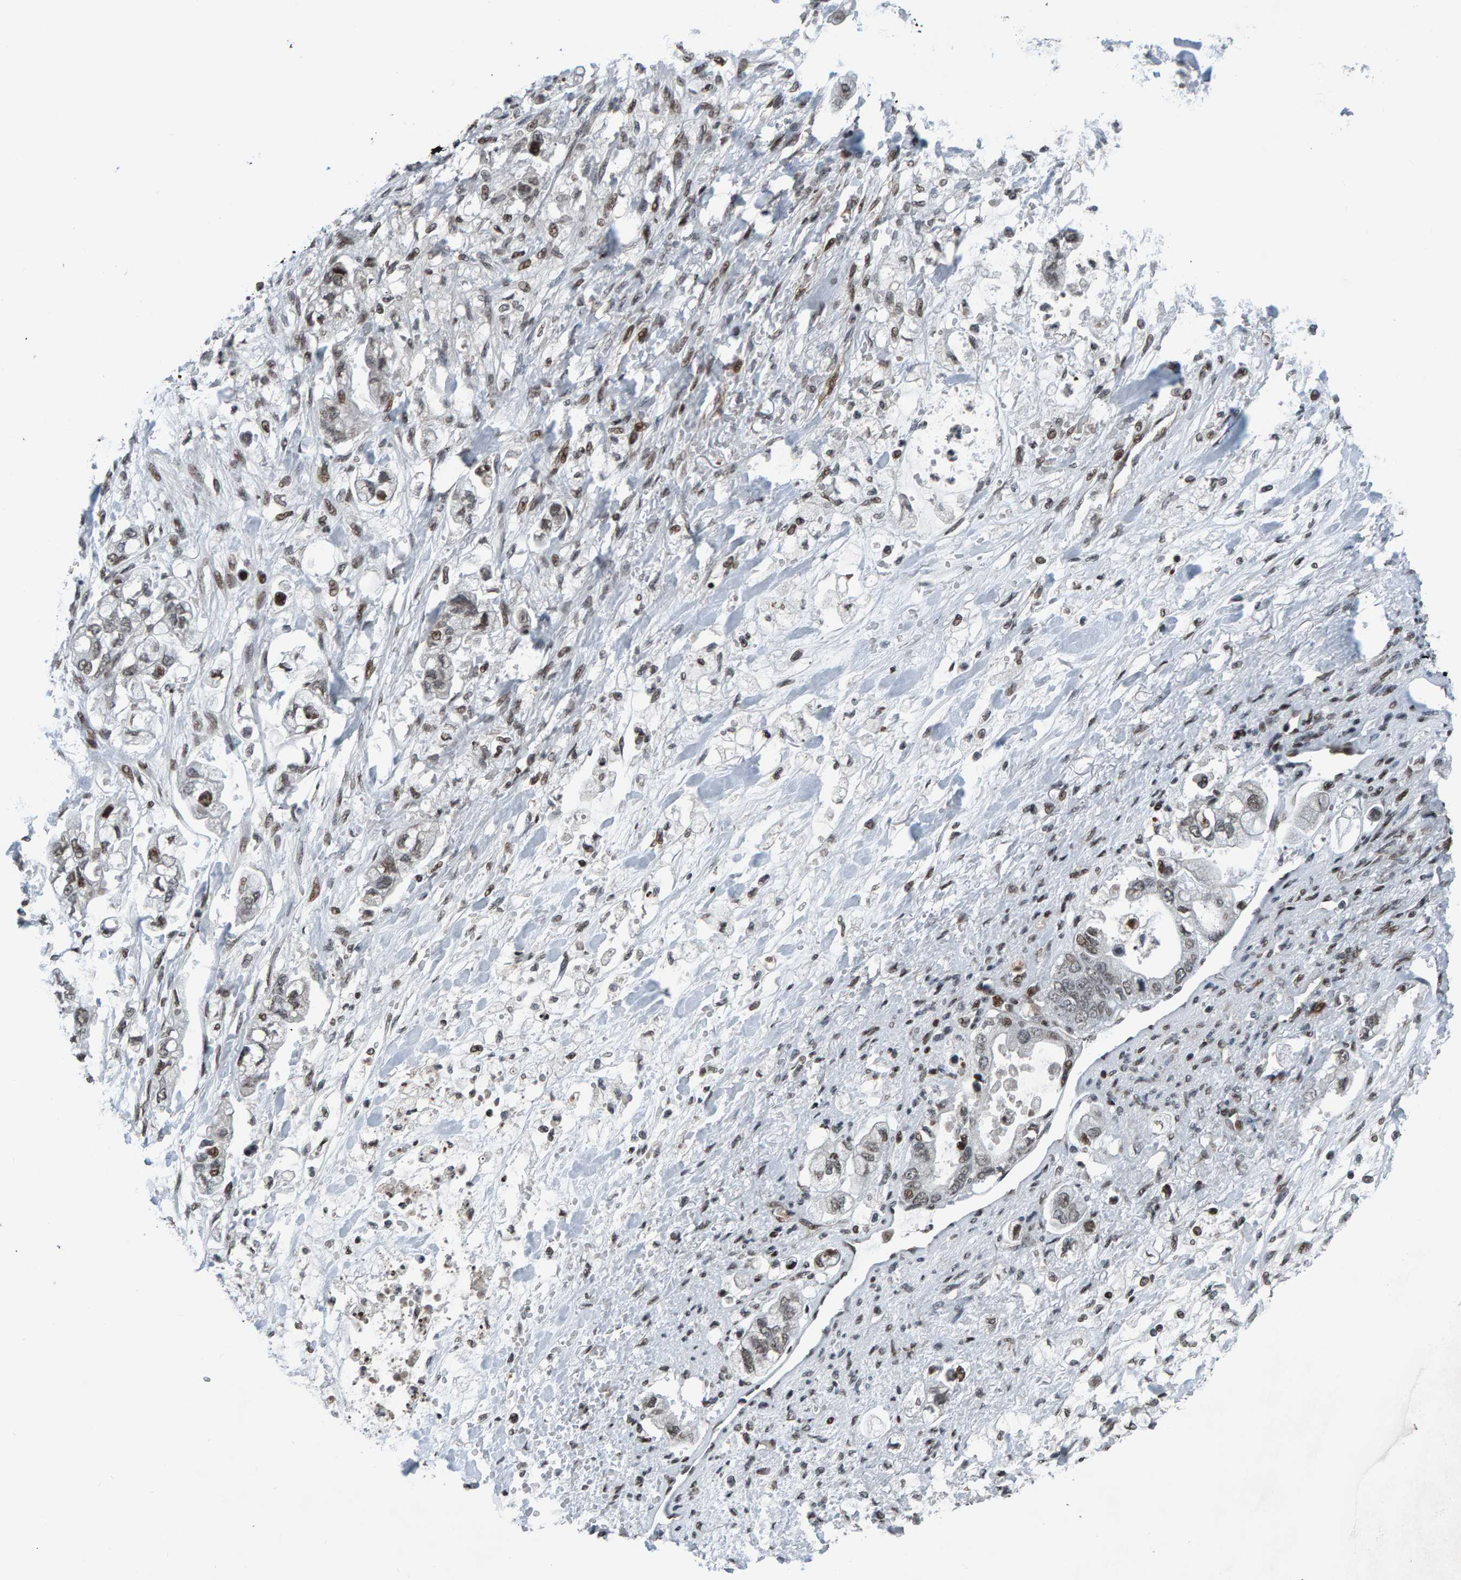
{"staining": {"intensity": "weak", "quantity": "<25%", "location": "nuclear"}, "tissue": "stomach cancer", "cell_type": "Tumor cells", "image_type": "cancer", "snomed": [{"axis": "morphology", "description": "Normal tissue, NOS"}, {"axis": "morphology", "description": "Adenocarcinoma, NOS"}, {"axis": "topography", "description": "Stomach"}], "caption": "An immunohistochemistry histopathology image of stomach cancer (adenocarcinoma) is shown. There is no staining in tumor cells of stomach cancer (adenocarcinoma).", "gene": "ZNF366", "patient": {"sex": "male", "age": 62}}